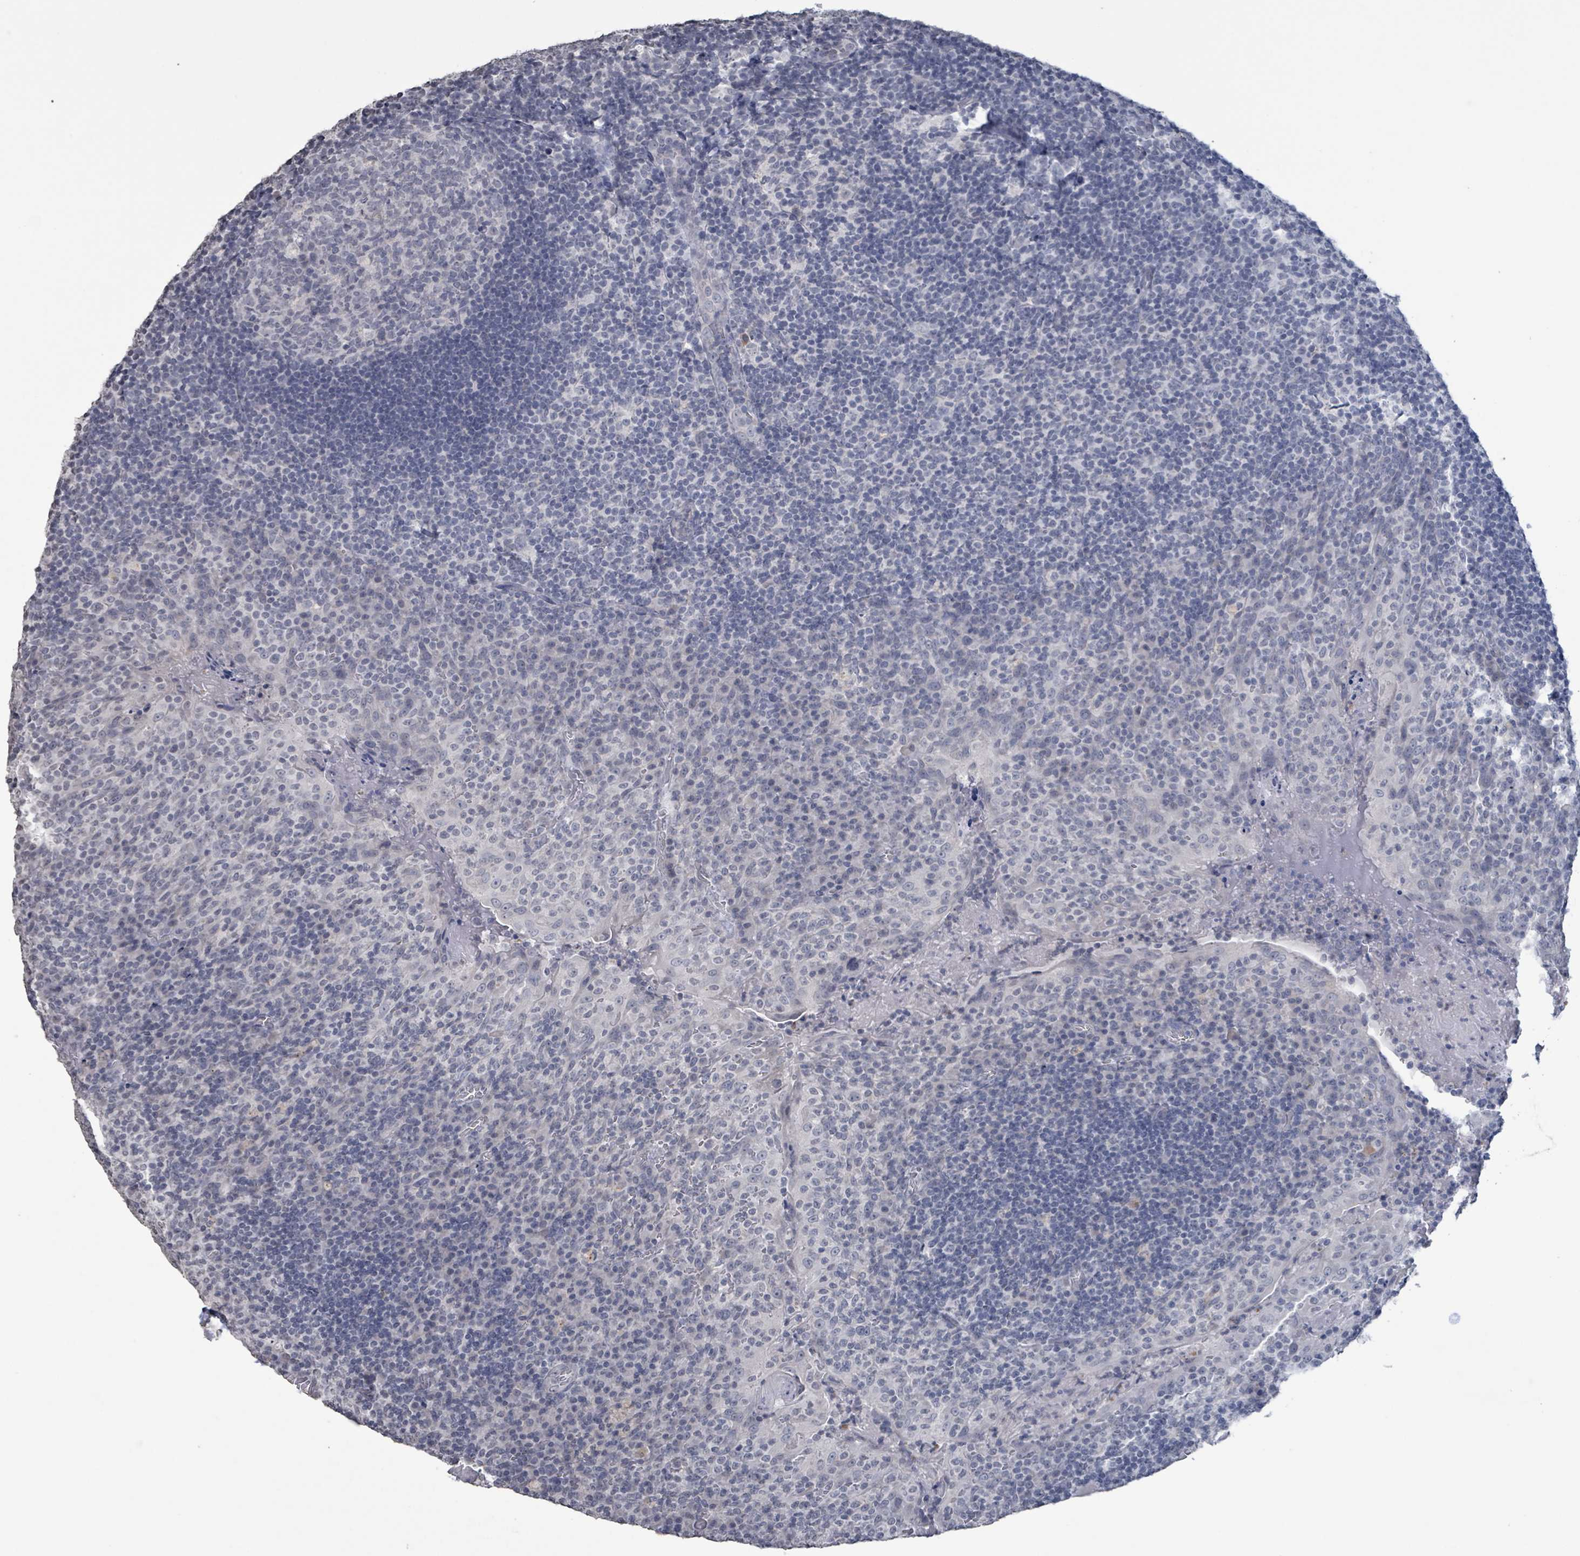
{"staining": {"intensity": "negative", "quantity": "none", "location": "none"}, "tissue": "tonsil", "cell_type": "Germinal center cells", "image_type": "normal", "snomed": [{"axis": "morphology", "description": "Normal tissue, NOS"}, {"axis": "topography", "description": "Tonsil"}], "caption": "There is no significant expression in germinal center cells of tonsil. (Stains: DAB (3,3'-diaminobenzidine) immunohistochemistry with hematoxylin counter stain, Microscopy: brightfield microscopy at high magnification).", "gene": "CA9", "patient": {"sex": "male", "age": 17}}